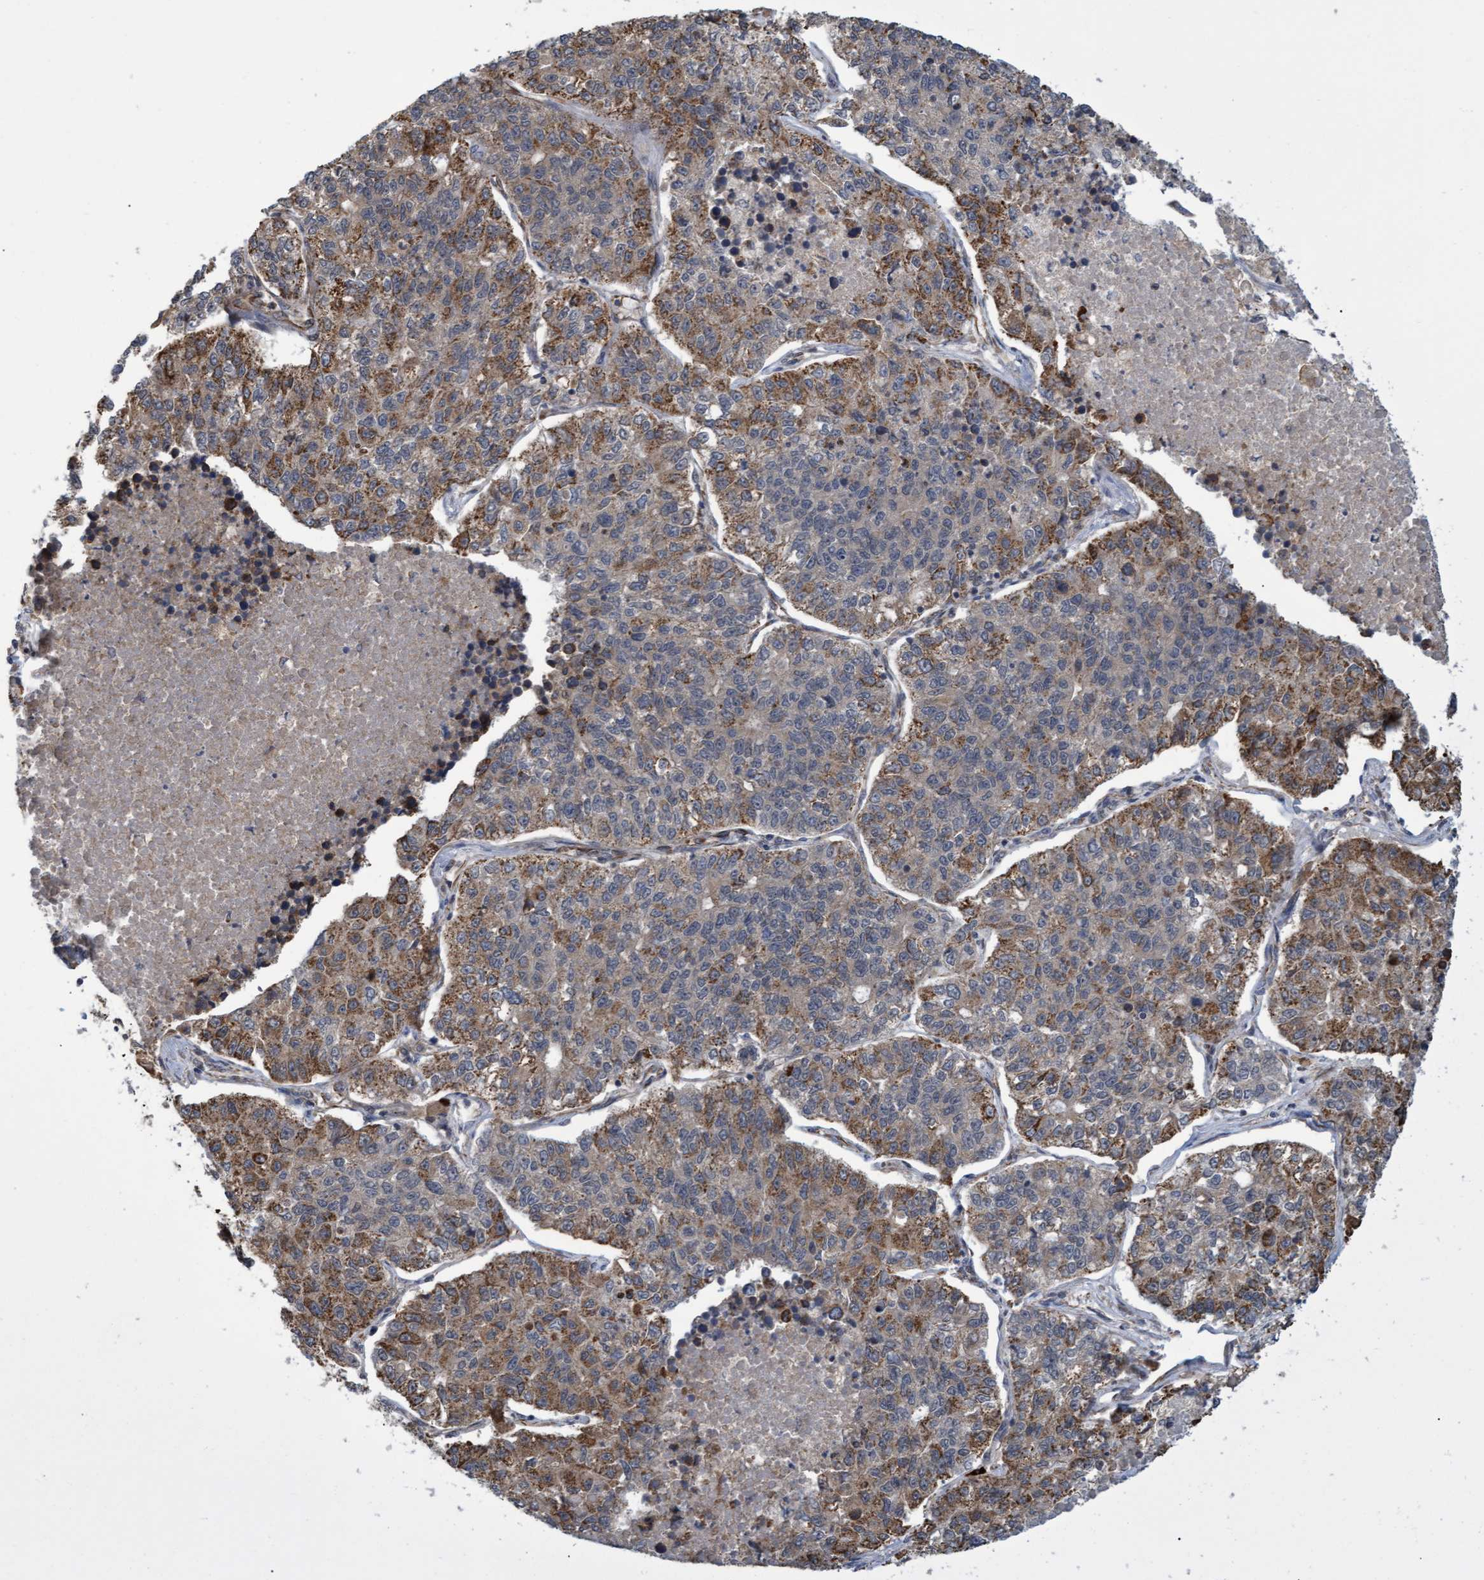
{"staining": {"intensity": "moderate", "quantity": "25%-75%", "location": "cytoplasmic/membranous"}, "tissue": "lung cancer", "cell_type": "Tumor cells", "image_type": "cancer", "snomed": [{"axis": "morphology", "description": "Adenocarcinoma, NOS"}, {"axis": "topography", "description": "Lung"}], "caption": "High-power microscopy captured an IHC image of adenocarcinoma (lung), revealing moderate cytoplasmic/membranous staining in approximately 25%-75% of tumor cells.", "gene": "TNFRSF10B", "patient": {"sex": "male", "age": 49}}